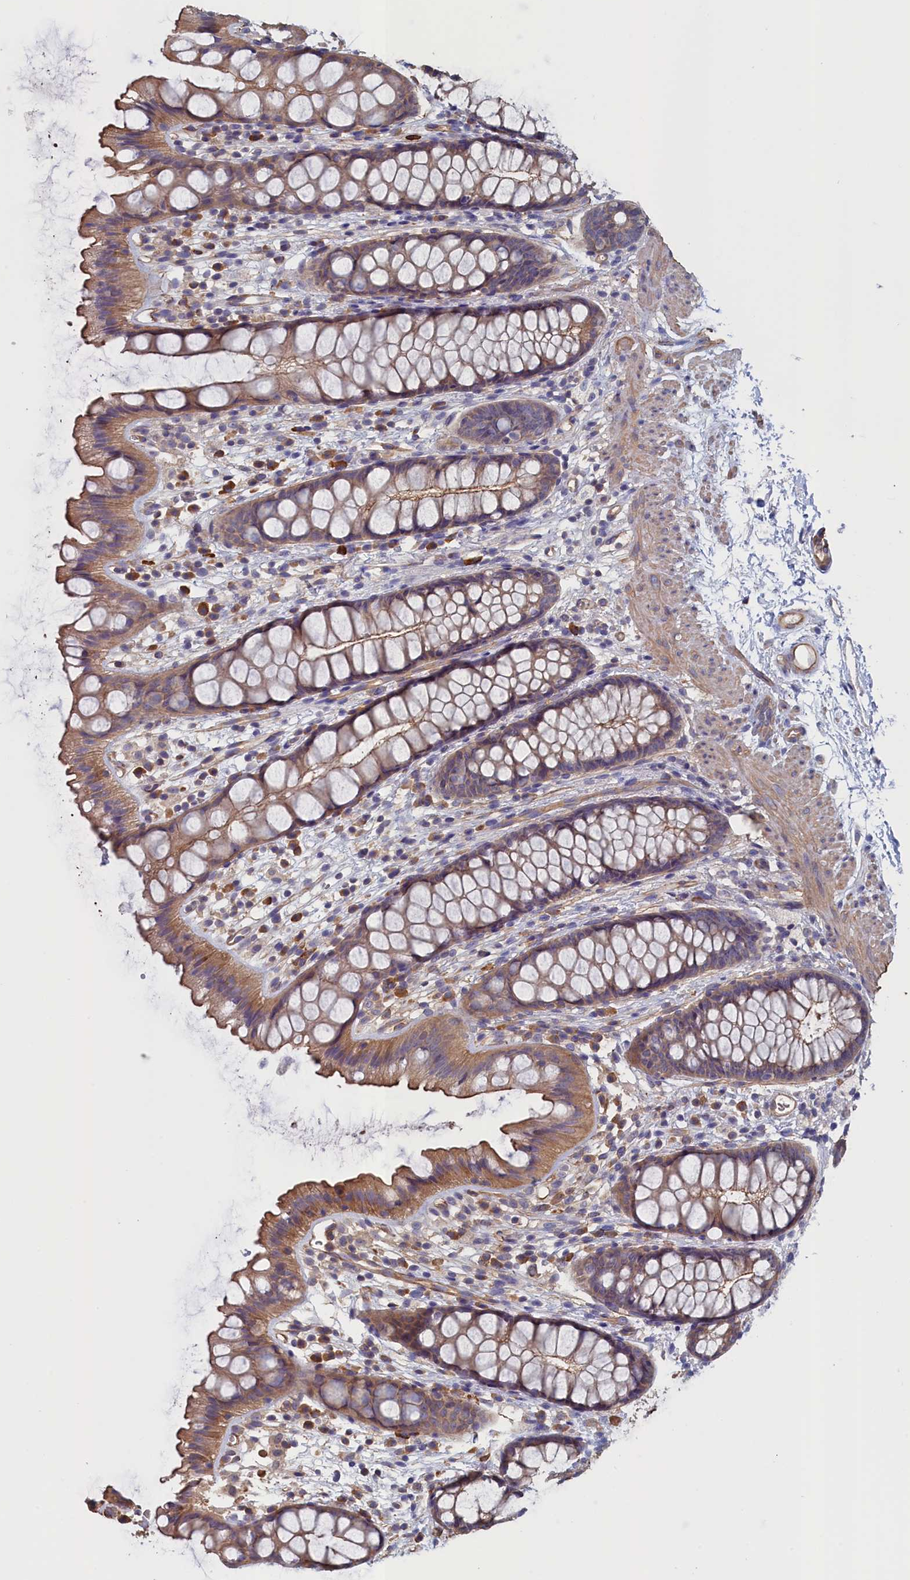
{"staining": {"intensity": "moderate", "quantity": "25%-75%", "location": "cytoplasmic/membranous"}, "tissue": "rectum", "cell_type": "Glandular cells", "image_type": "normal", "snomed": [{"axis": "morphology", "description": "Normal tissue, NOS"}, {"axis": "topography", "description": "Rectum"}], "caption": "Protein staining of unremarkable rectum reveals moderate cytoplasmic/membranous expression in about 25%-75% of glandular cells. (DAB IHC, brown staining for protein, blue staining for nuclei).", "gene": "ANKRD2", "patient": {"sex": "female", "age": 65}}